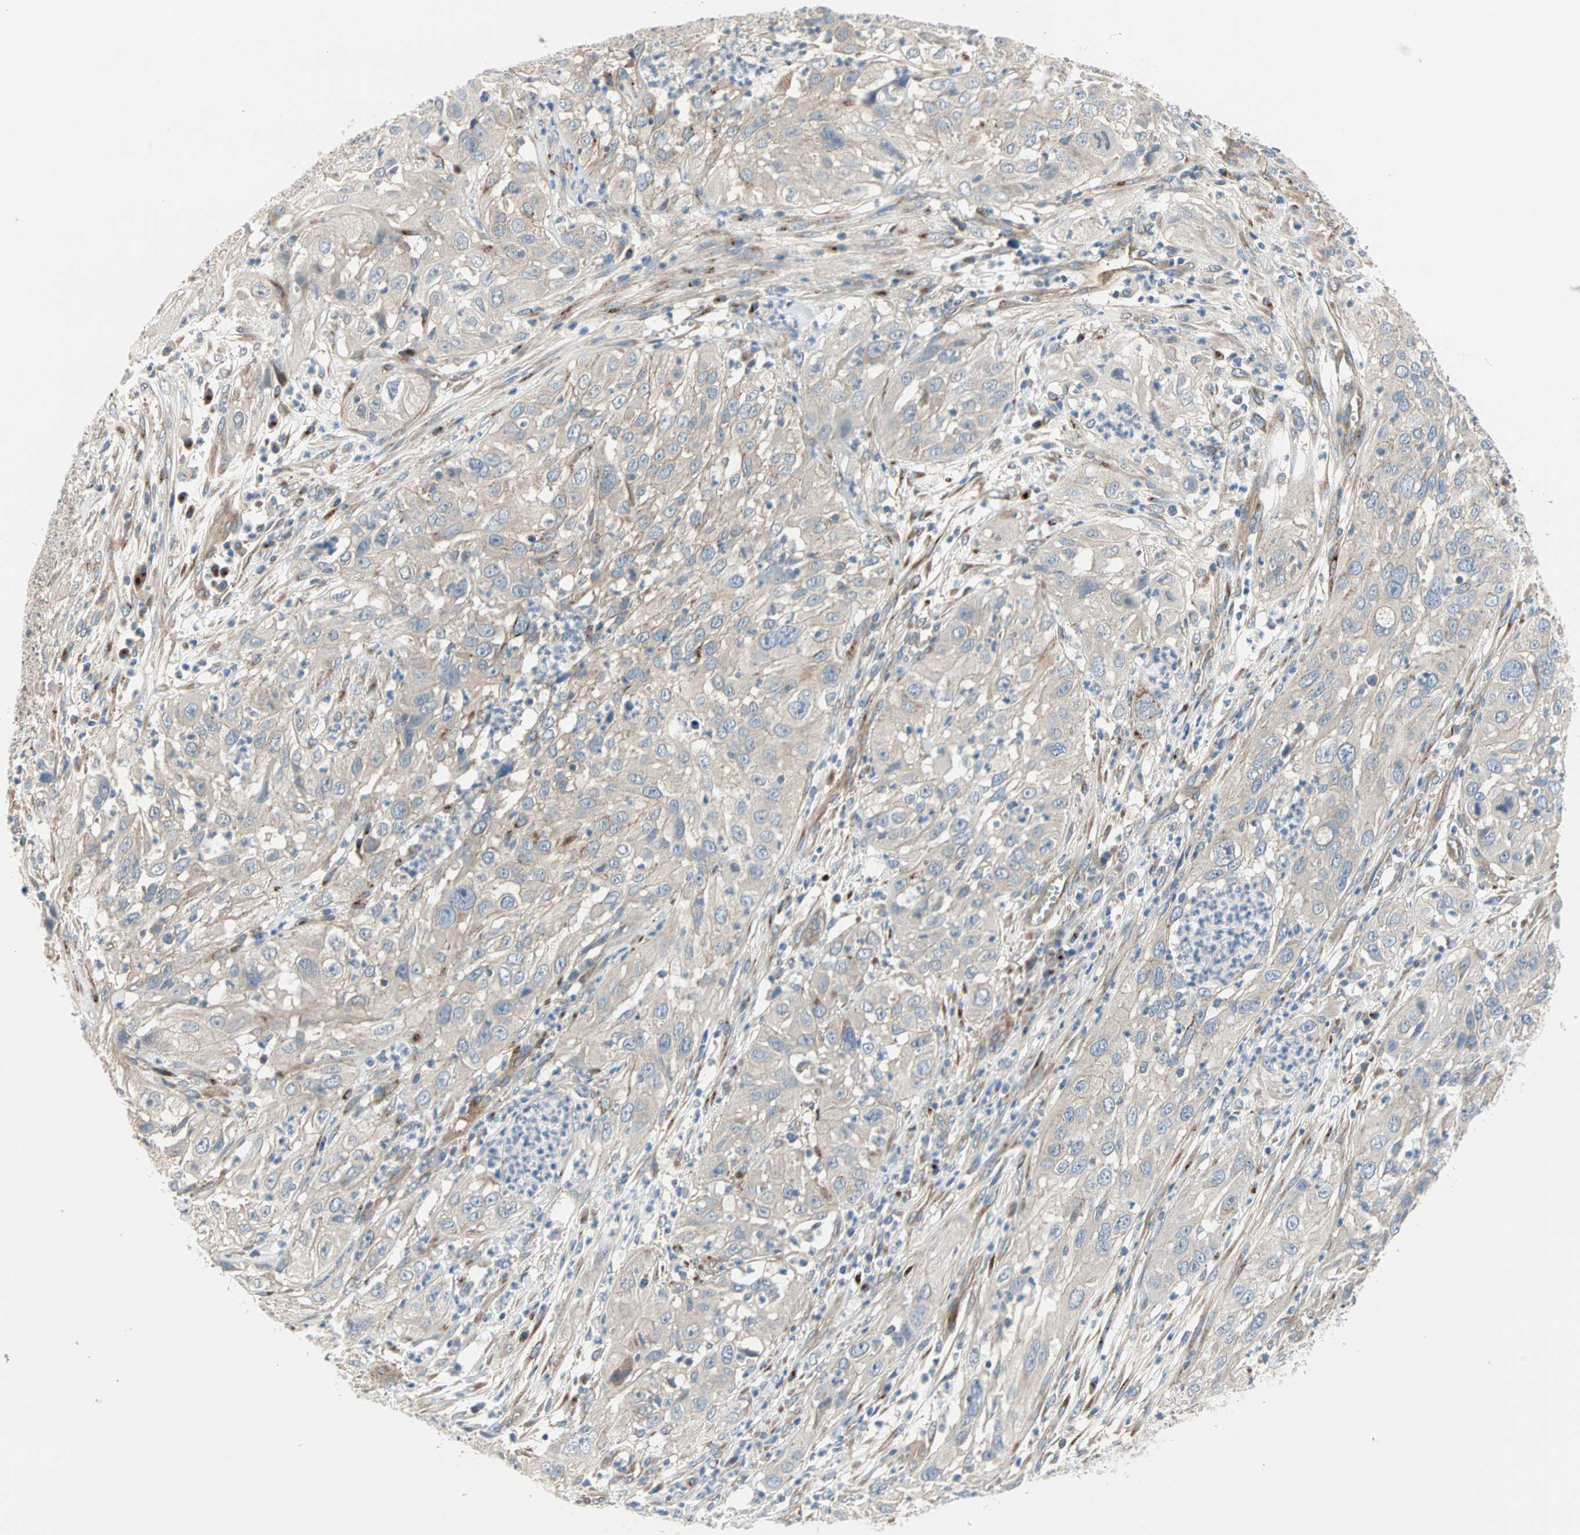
{"staining": {"intensity": "weak", "quantity": "<25%", "location": "cytoplasmic/membranous"}, "tissue": "cervical cancer", "cell_type": "Tumor cells", "image_type": "cancer", "snomed": [{"axis": "morphology", "description": "Squamous cell carcinoma, NOS"}, {"axis": "topography", "description": "Cervix"}], "caption": "Immunohistochemical staining of cervical cancer (squamous cell carcinoma) shows no significant staining in tumor cells.", "gene": "PDE8A", "patient": {"sex": "female", "age": 32}}